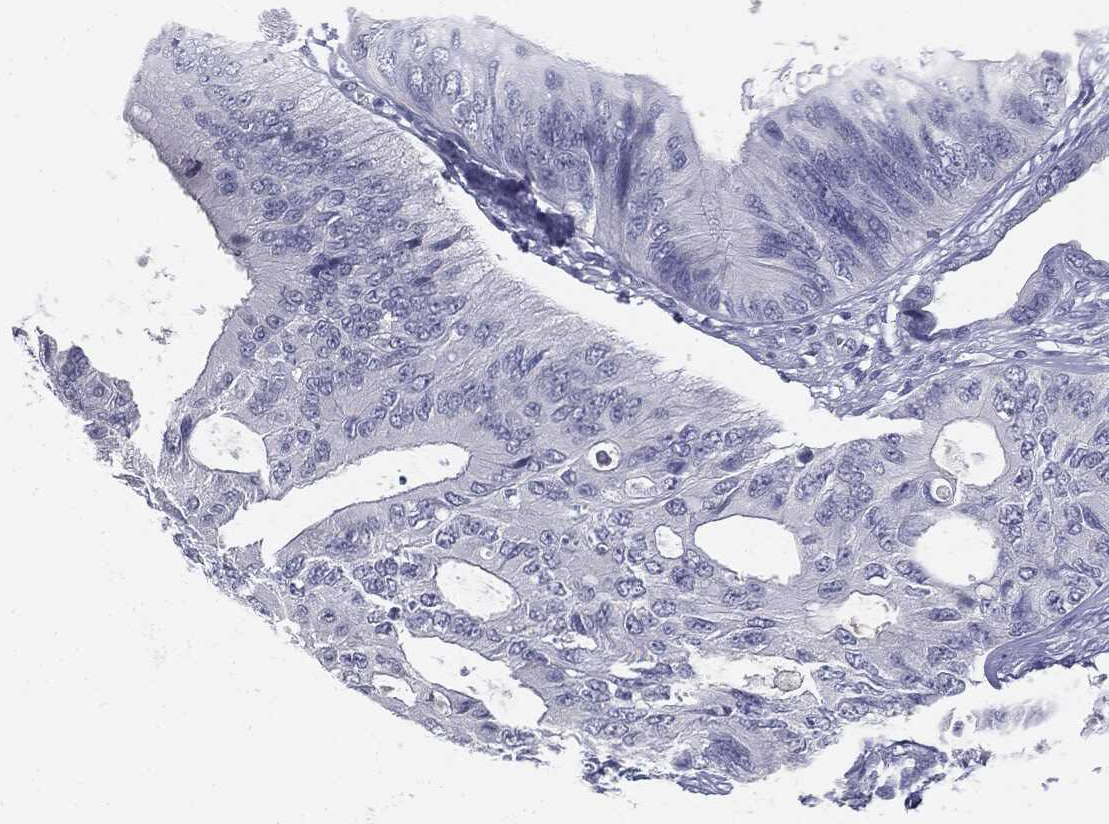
{"staining": {"intensity": "negative", "quantity": "none", "location": "none"}, "tissue": "colorectal cancer", "cell_type": "Tumor cells", "image_type": "cancer", "snomed": [{"axis": "morphology", "description": "Normal tissue, NOS"}, {"axis": "morphology", "description": "Adenocarcinoma, NOS"}, {"axis": "topography", "description": "Colon"}], "caption": "The image shows no significant positivity in tumor cells of colorectal cancer (adenocarcinoma).", "gene": "AFP", "patient": {"sex": "male", "age": 65}}